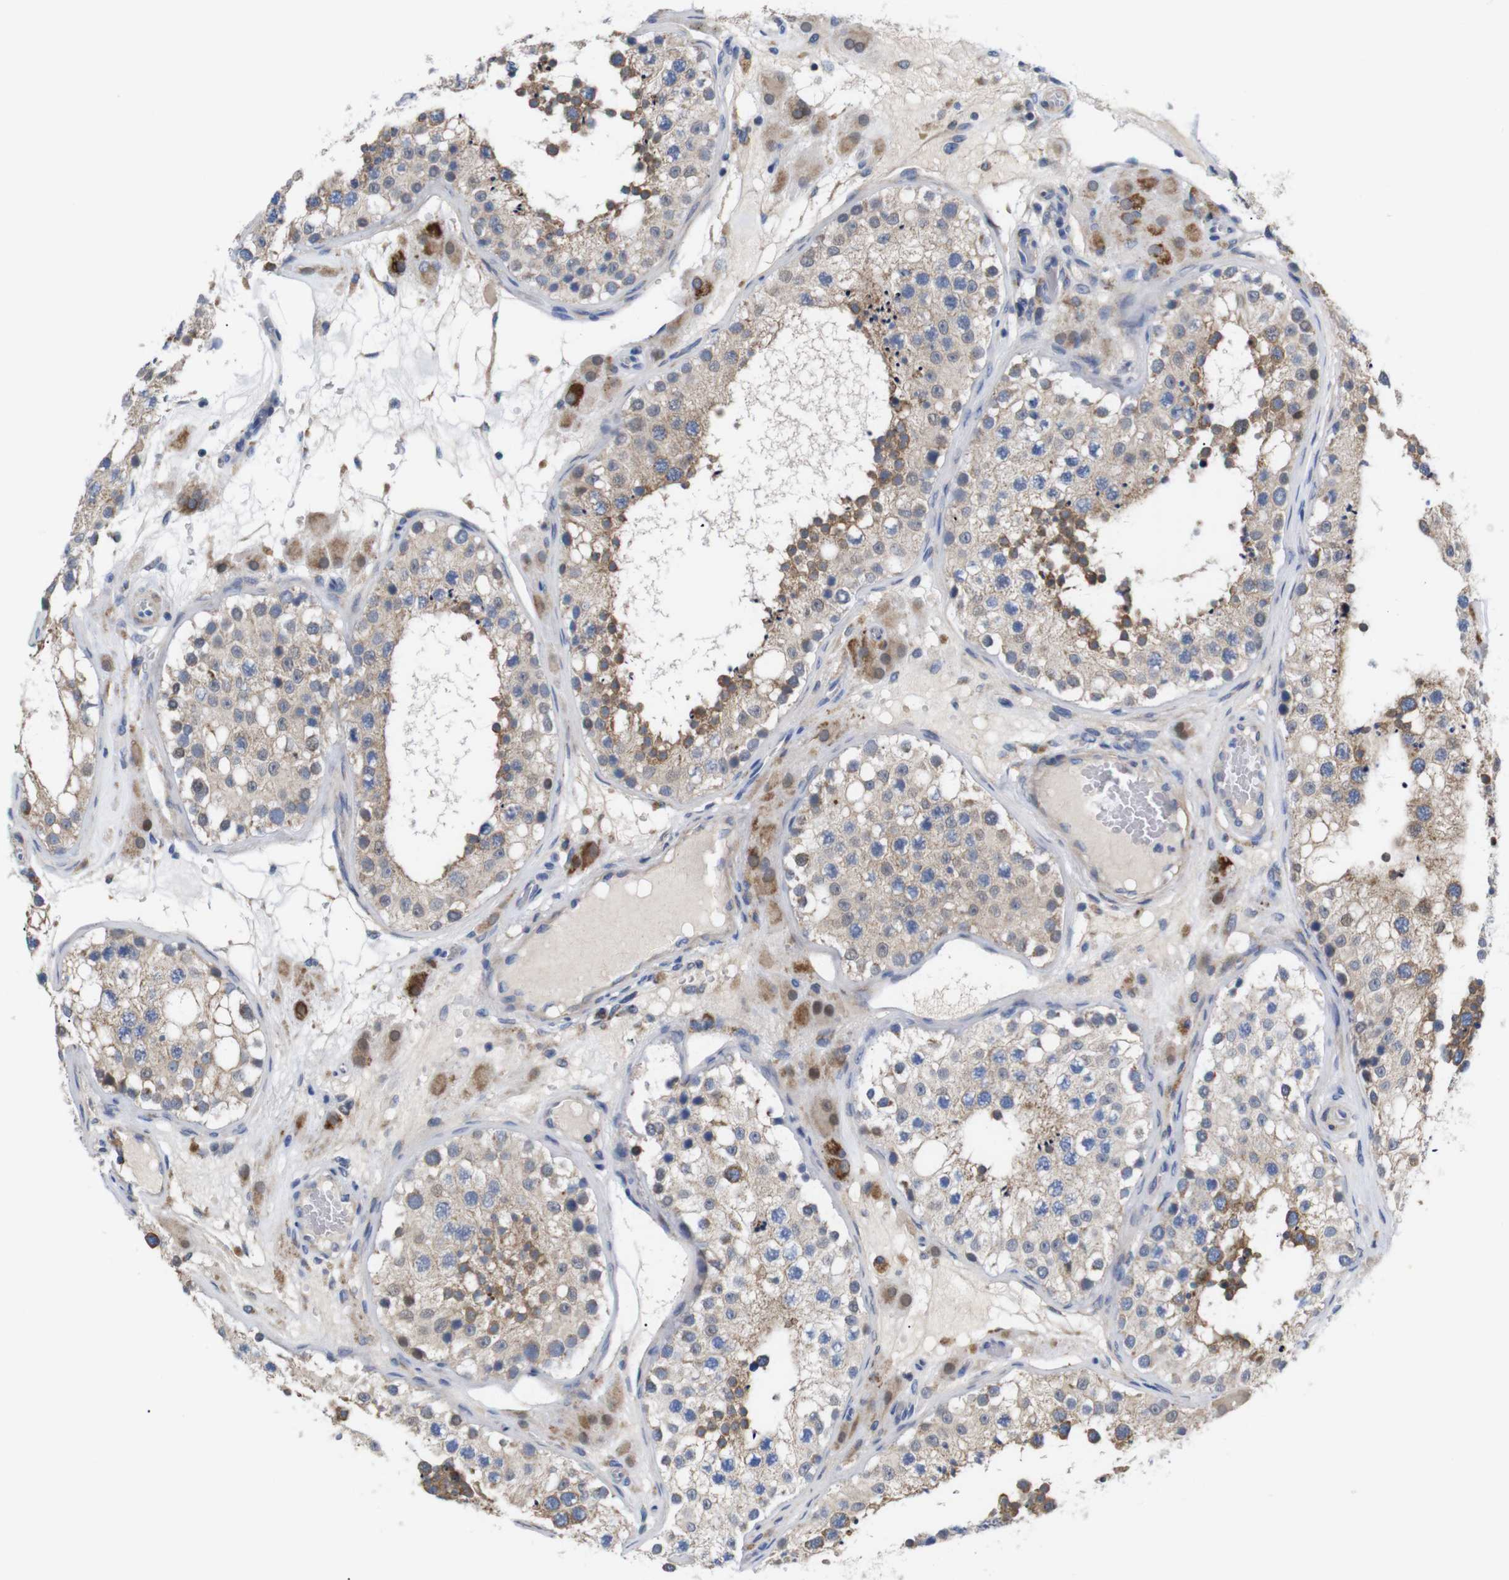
{"staining": {"intensity": "moderate", "quantity": "<25%", "location": "cytoplasmic/membranous"}, "tissue": "testis", "cell_type": "Cells in seminiferous ducts", "image_type": "normal", "snomed": [{"axis": "morphology", "description": "Normal tissue, NOS"}, {"axis": "topography", "description": "Testis"}], "caption": "Immunohistochemical staining of normal human testis displays moderate cytoplasmic/membranous protein positivity in approximately <25% of cells in seminiferous ducts. The protein of interest is stained brown, and the nuclei are stained in blue (DAB IHC with brightfield microscopy, high magnification).", "gene": "LRRC55", "patient": {"sex": "male", "age": 26}}